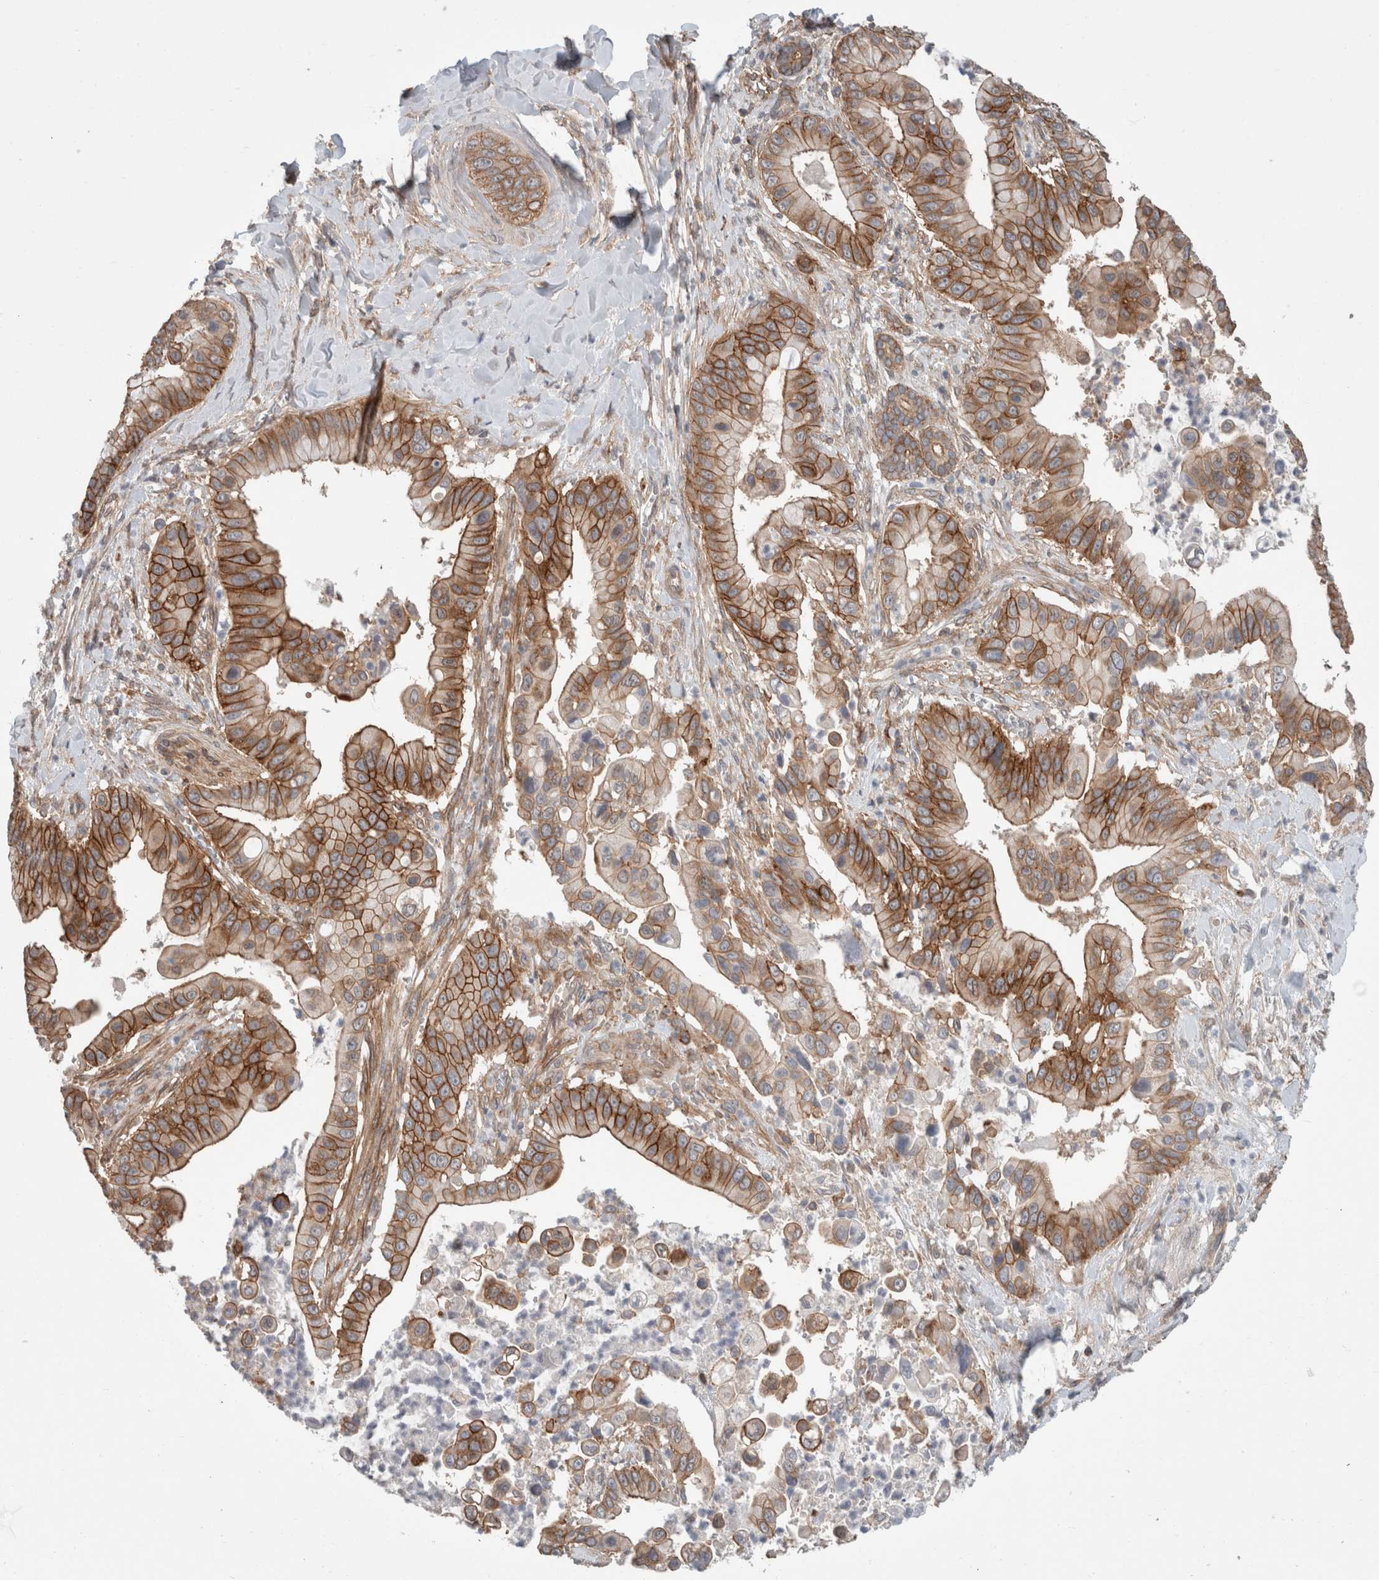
{"staining": {"intensity": "moderate", "quantity": ">75%", "location": "cytoplasmic/membranous"}, "tissue": "liver cancer", "cell_type": "Tumor cells", "image_type": "cancer", "snomed": [{"axis": "morphology", "description": "Cholangiocarcinoma"}, {"axis": "topography", "description": "Liver"}], "caption": "IHC image of neoplastic tissue: liver cholangiocarcinoma stained using immunohistochemistry (IHC) reveals medium levels of moderate protein expression localized specifically in the cytoplasmic/membranous of tumor cells, appearing as a cytoplasmic/membranous brown color.", "gene": "RASAL2", "patient": {"sex": "female", "age": 54}}